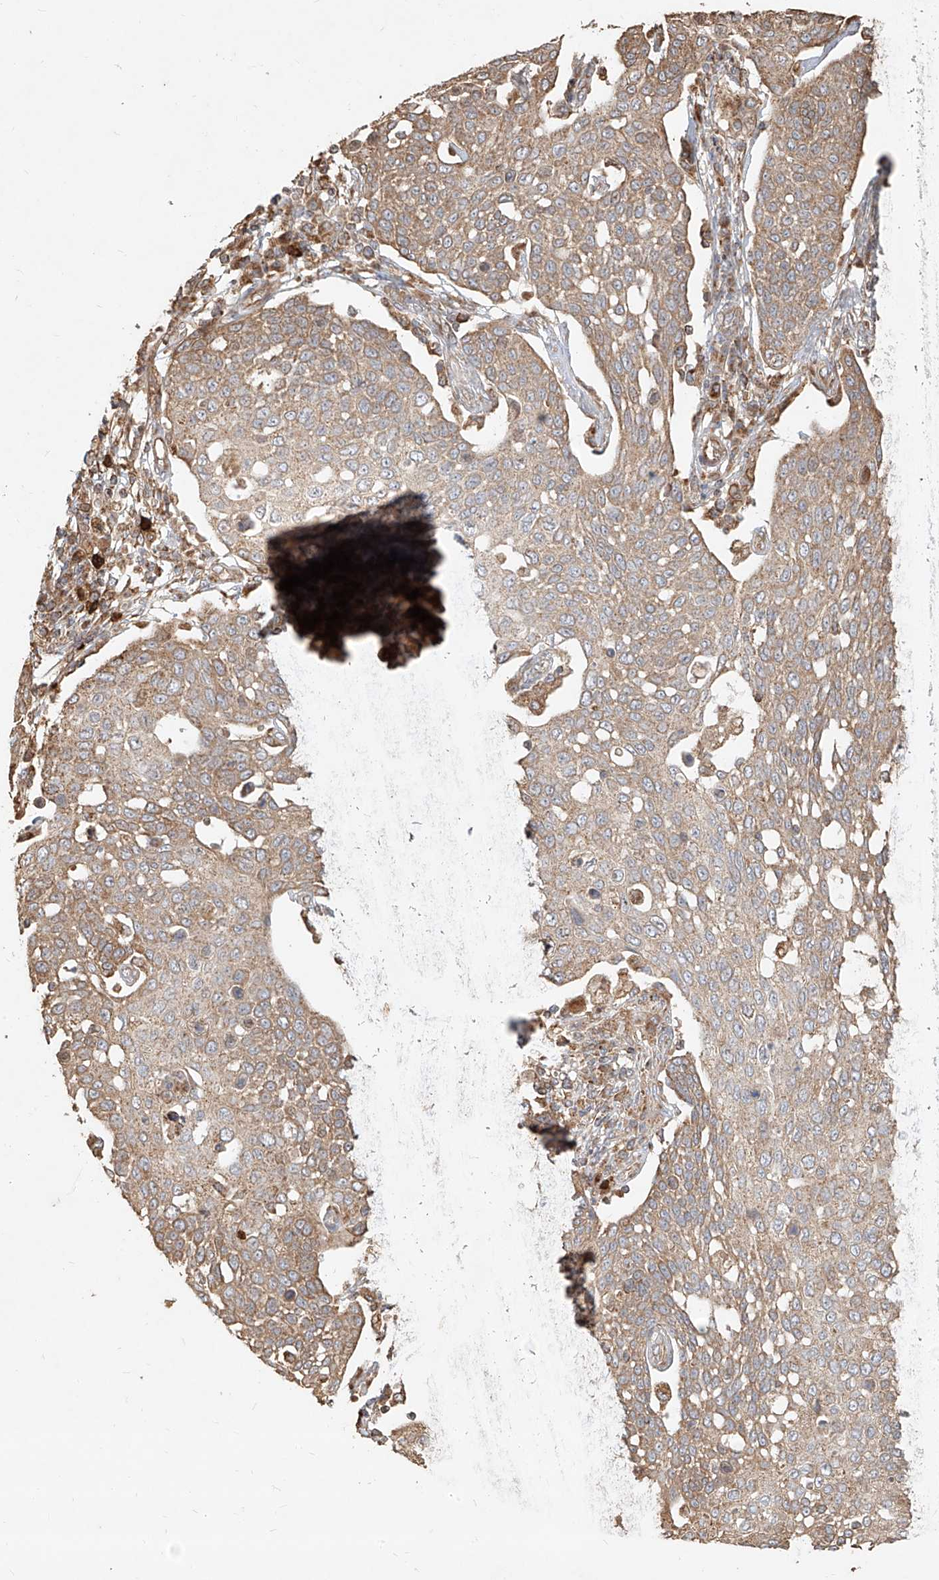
{"staining": {"intensity": "moderate", "quantity": ">75%", "location": "cytoplasmic/membranous"}, "tissue": "cervical cancer", "cell_type": "Tumor cells", "image_type": "cancer", "snomed": [{"axis": "morphology", "description": "Squamous cell carcinoma, NOS"}, {"axis": "topography", "description": "Cervix"}], "caption": "Moderate cytoplasmic/membranous protein expression is seen in approximately >75% of tumor cells in cervical cancer (squamous cell carcinoma).", "gene": "EFNB1", "patient": {"sex": "female", "age": 34}}